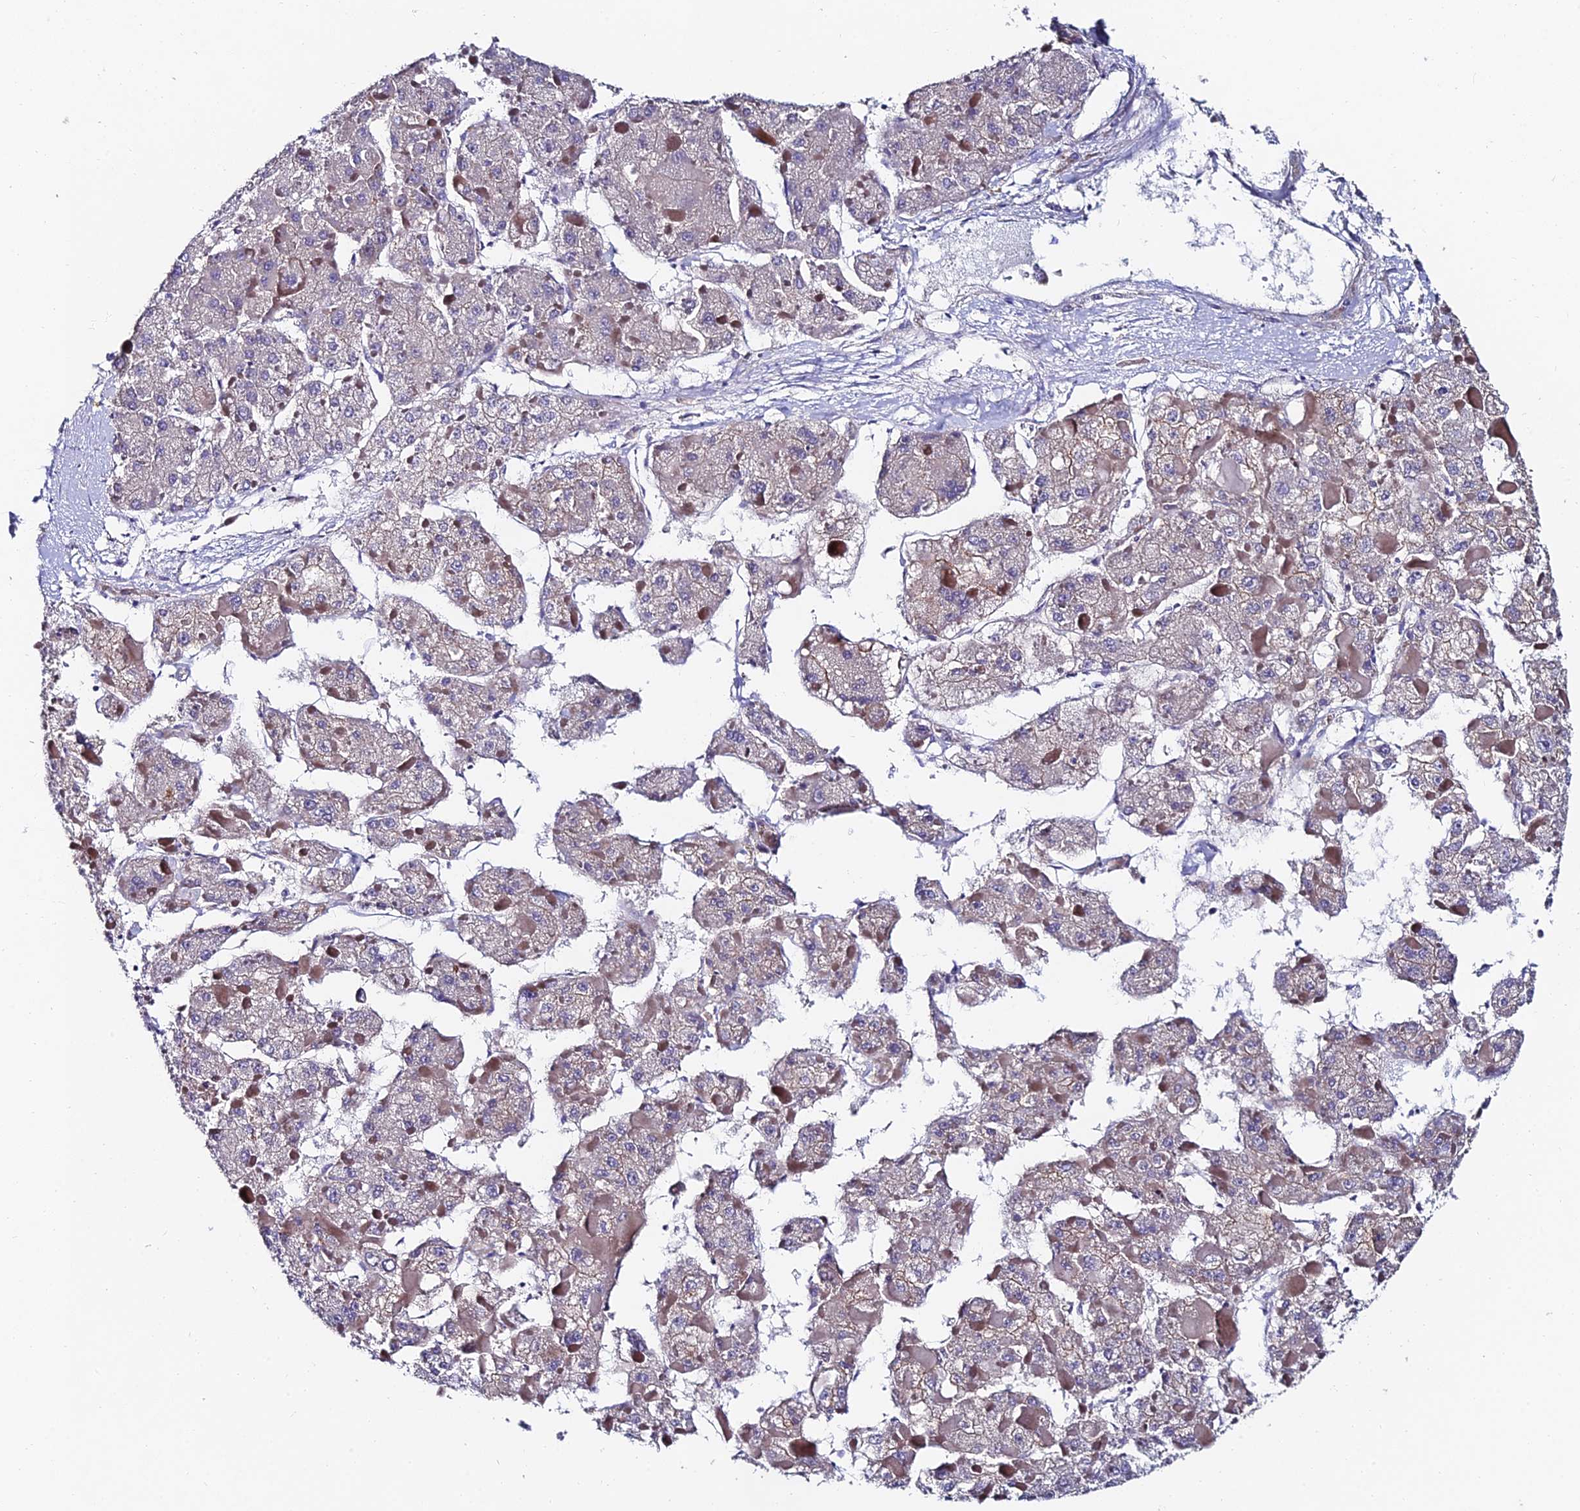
{"staining": {"intensity": "weak", "quantity": "<25%", "location": "cytoplasmic/membranous"}, "tissue": "liver cancer", "cell_type": "Tumor cells", "image_type": "cancer", "snomed": [{"axis": "morphology", "description": "Carcinoma, Hepatocellular, NOS"}, {"axis": "topography", "description": "Liver"}], "caption": "There is no significant expression in tumor cells of liver cancer (hepatocellular carcinoma).", "gene": "TRIM24", "patient": {"sex": "female", "age": 73}}